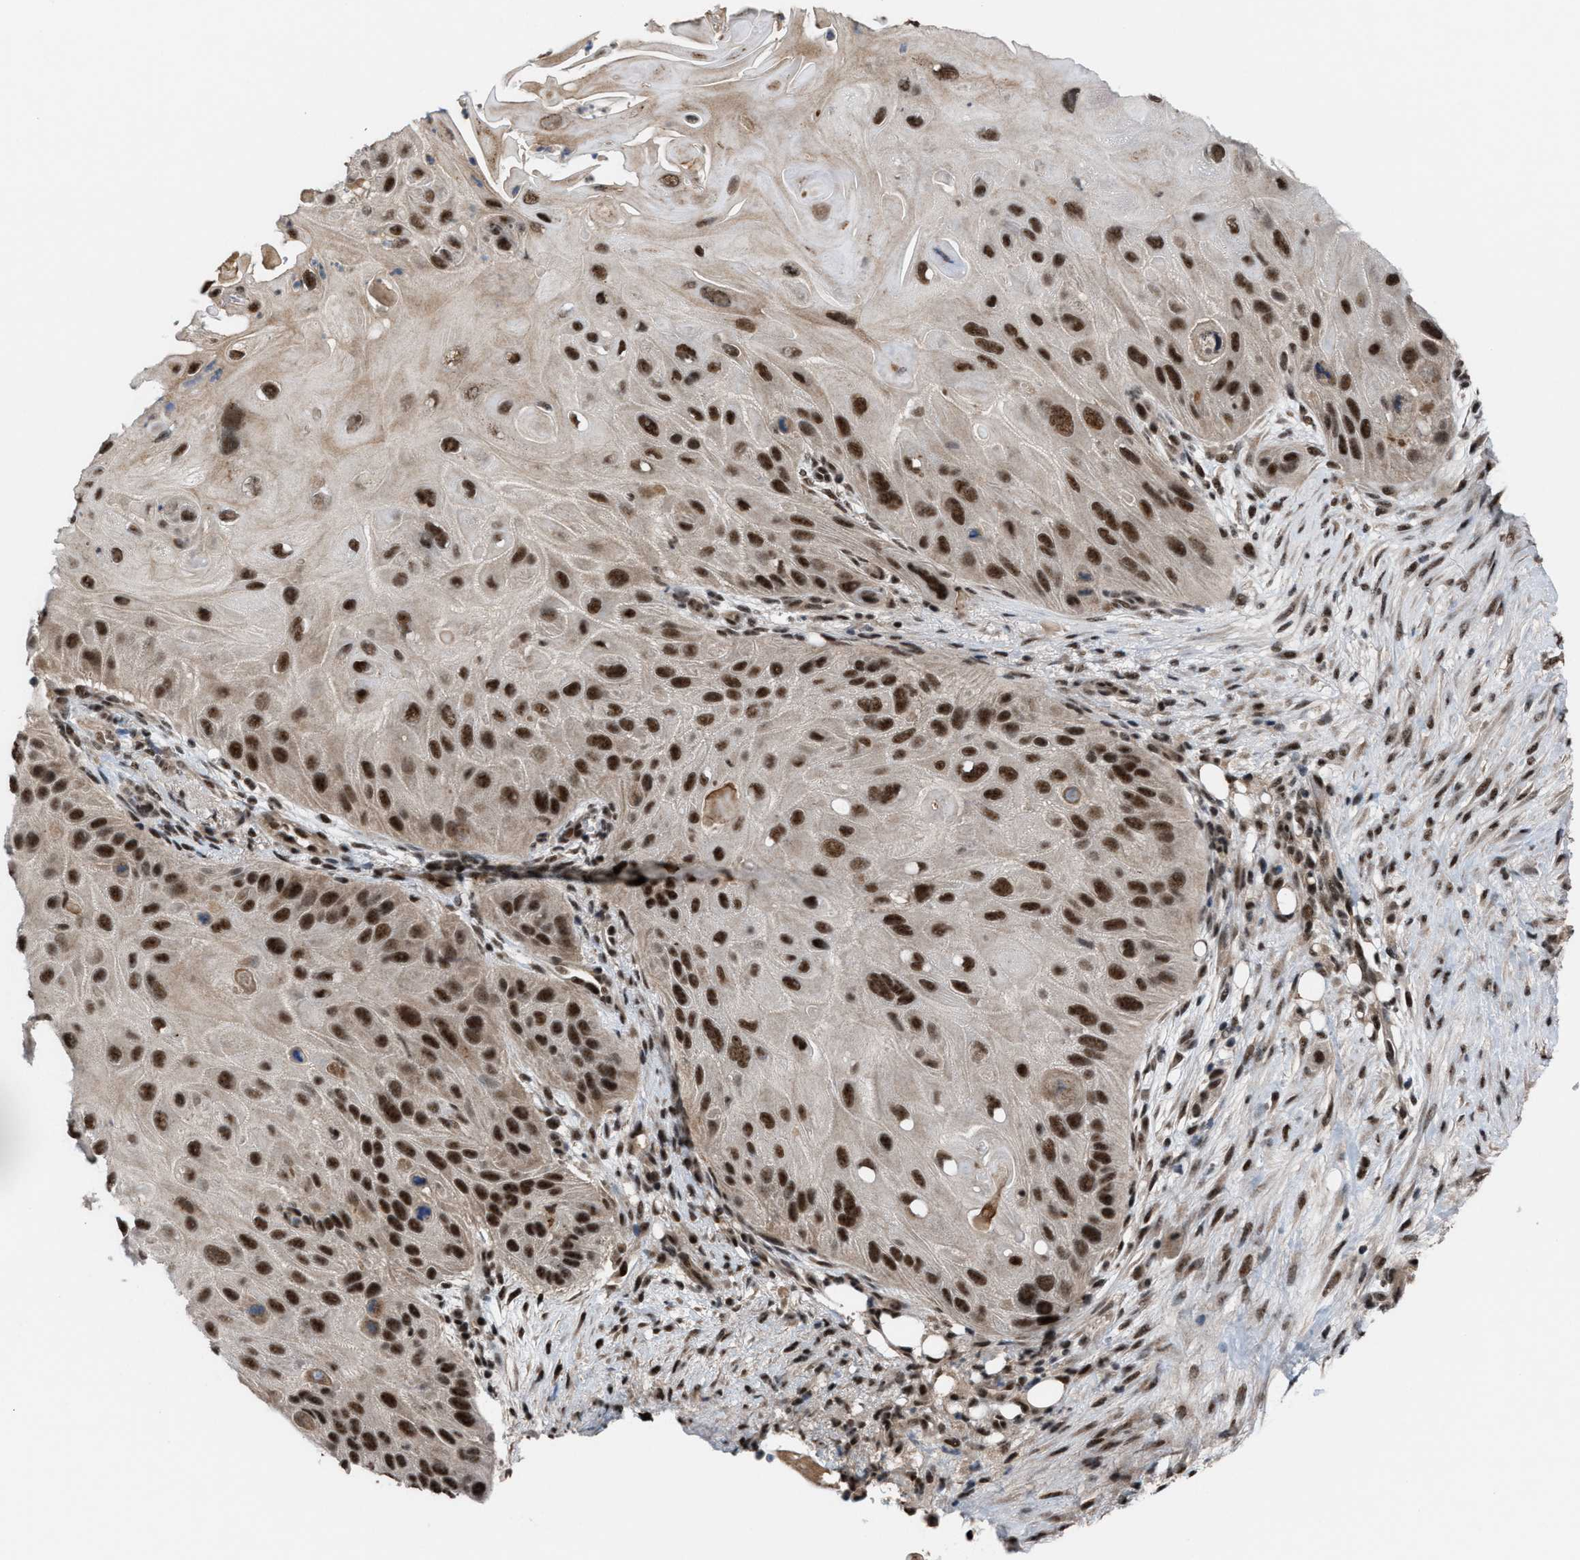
{"staining": {"intensity": "strong", "quantity": ">75%", "location": "cytoplasmic/membranous,nuclear"}, "tissue": "skin cancer", "cell_type": "Tumor cells", "image_type": "cancer", "snomed": [{"axis": "morphology", "description": "Squamous cell carcinoma, NOS"}, {"axis": "topography", "description": "Skin"}], "caption": "About >75% of tumor cells in skin cancer exhibit strong cytoplasmic/membranous and nuclear protein expression as visualized by brown immunohistochemical staining.", "gene": "PRPF4", "patient": {"sex": "female", "age": 77}}